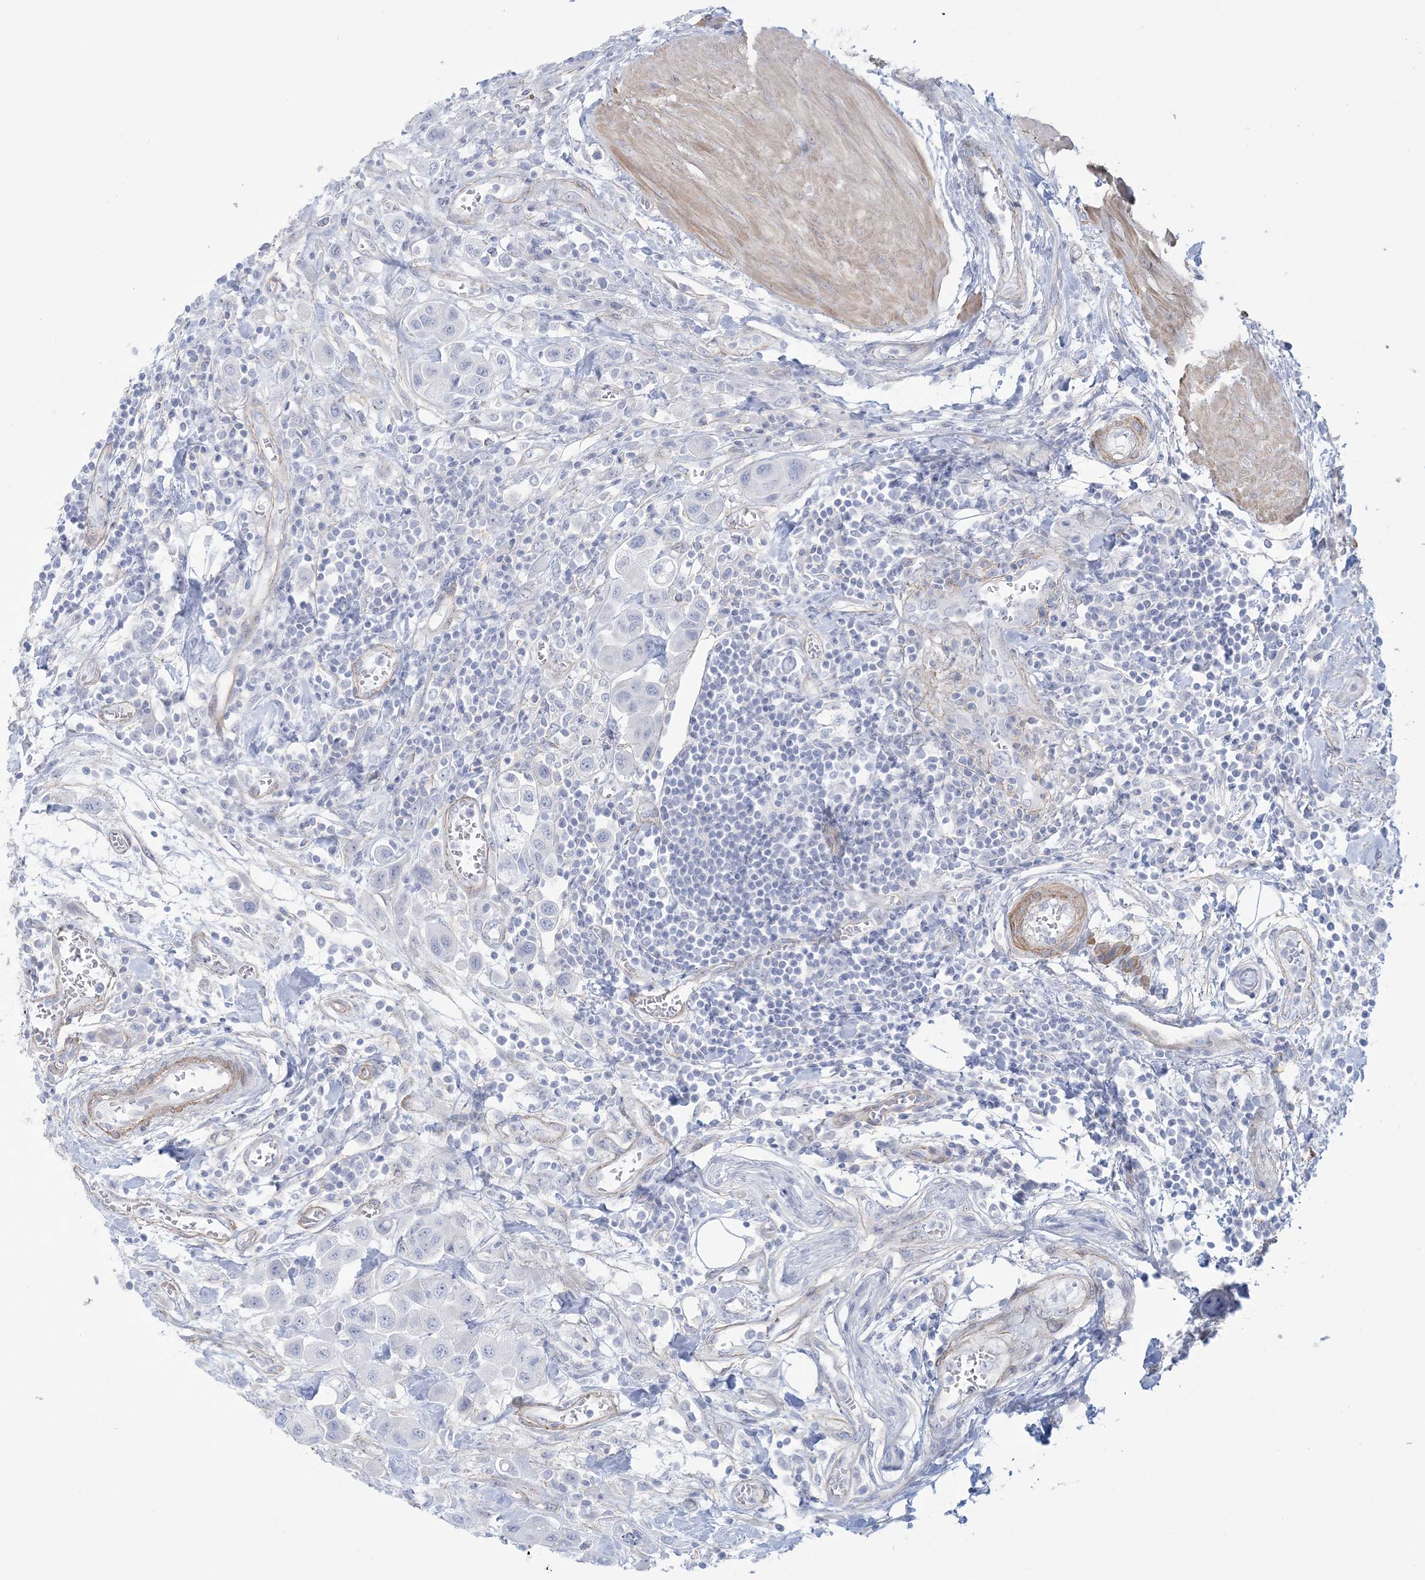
{"staining": {"intensity": "negative", "quantity": "none", "location": "none"}, "tissue": "urothelial cancer", "cell_type": "Tumor cells", "image_type": "cancer", "snomed": [{"axis": "morphology", "description": "Urothelial carcinoma, High grade"}, {"axis": "topography", "description": "Urinary bladder"}], "caption": "High power microscopy image of an immunohistochemistry (IHC) photomicrograph of urothelial cancer, revealing no significant expression in tumor cells.", "gene": "AGXT", "patient": {"sex": "male", "age": 50}}